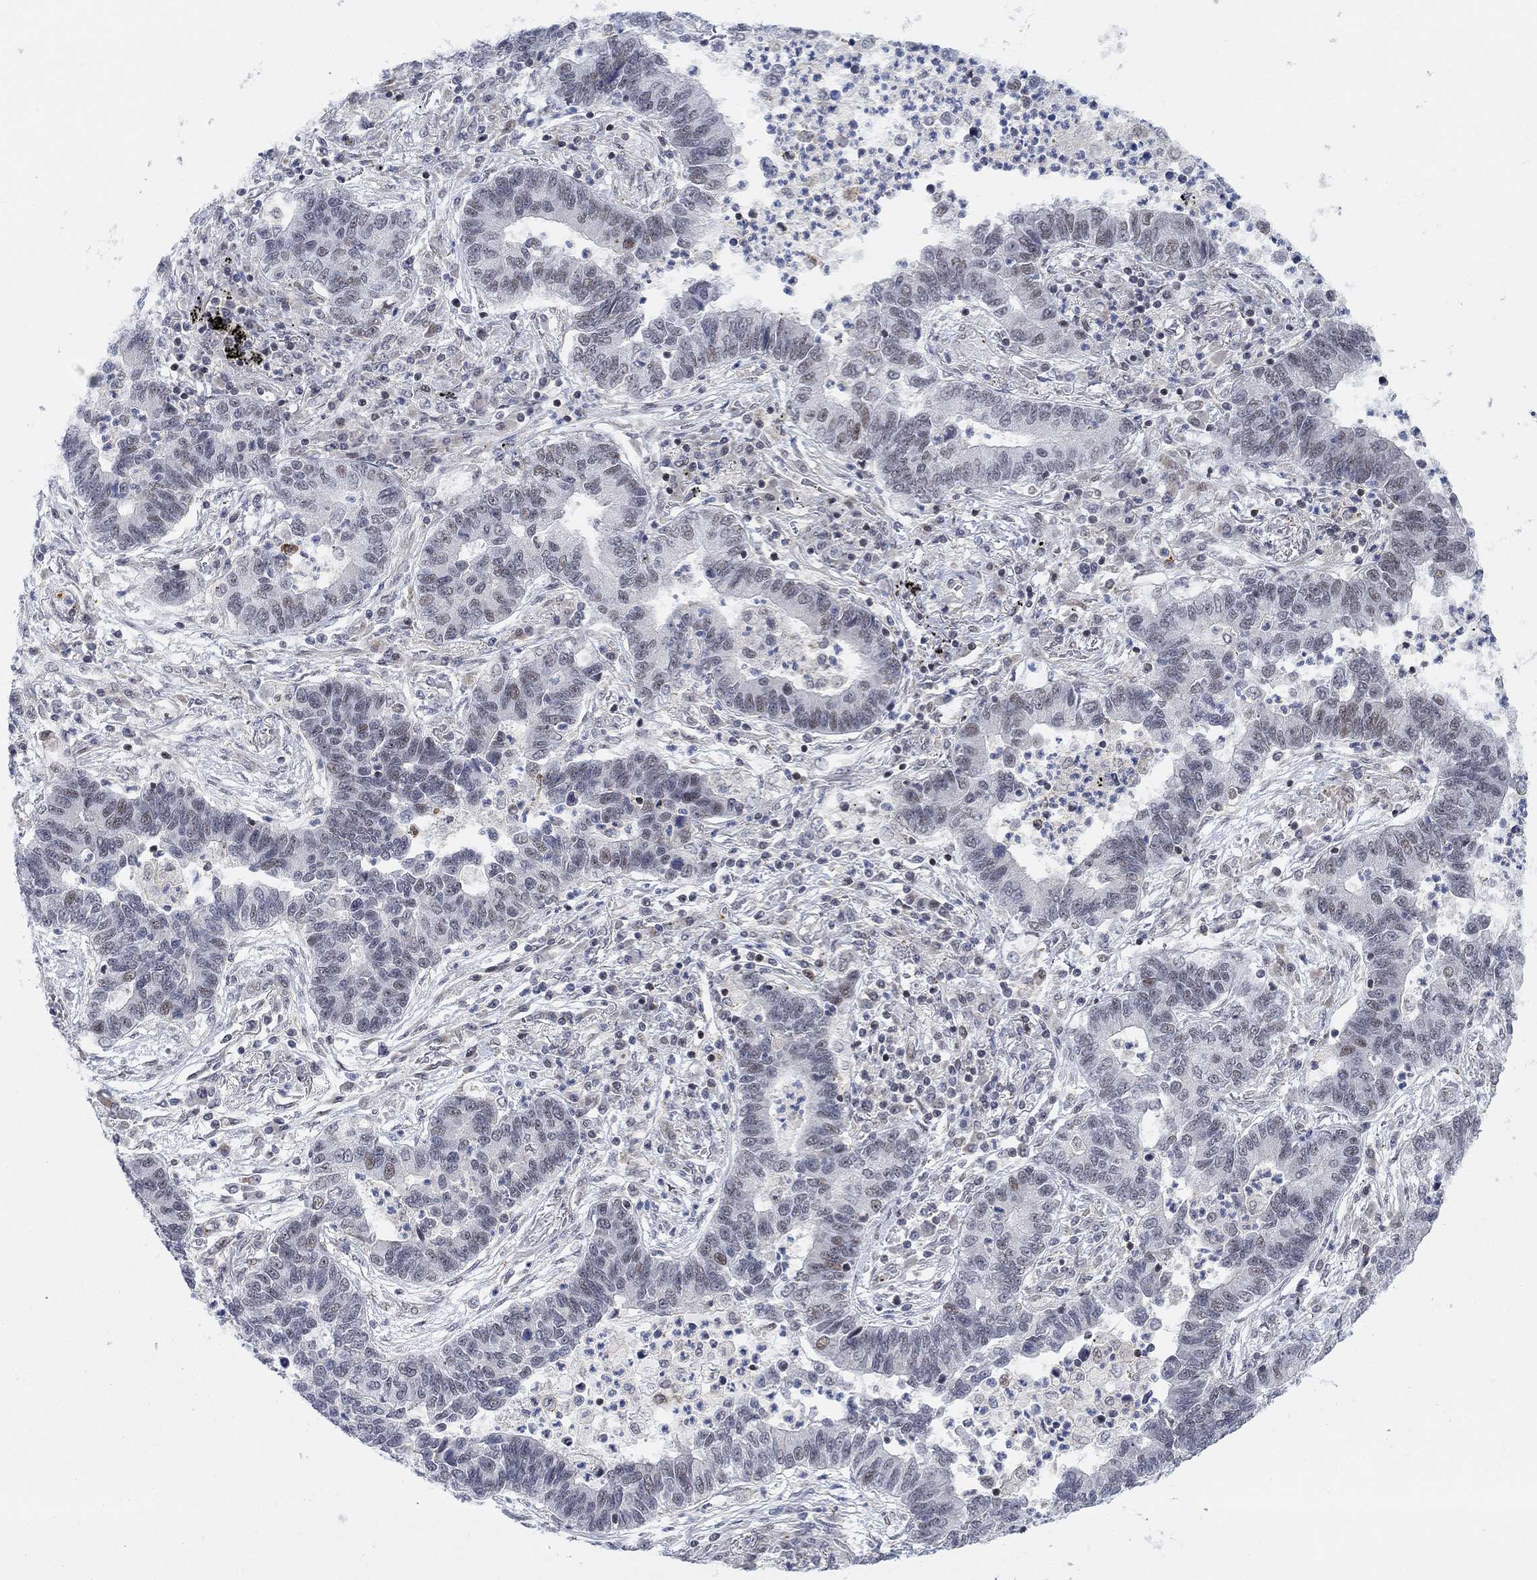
{"staining": {"intensity": "weak", "quantity": "<25%", "location": "nuclear"}, "tissue": "lung cancer", "cell_type": "Tumor cells", "image_type": "cancer", "snomed": [{"axis": "morphology", "description": "Adenocarcinoma, NOS"}, {"axis": "topography", "description": "Lung"}], "caption": "IHC histopathology image of adenocarcinoma (lung) stained for a protein (brown), which shows no expression in tumor cells. (DAB IHC with hematoxylin counter stain).", "gene": "PWWP2B", "patient": {"sex": "female", "age": 57}}